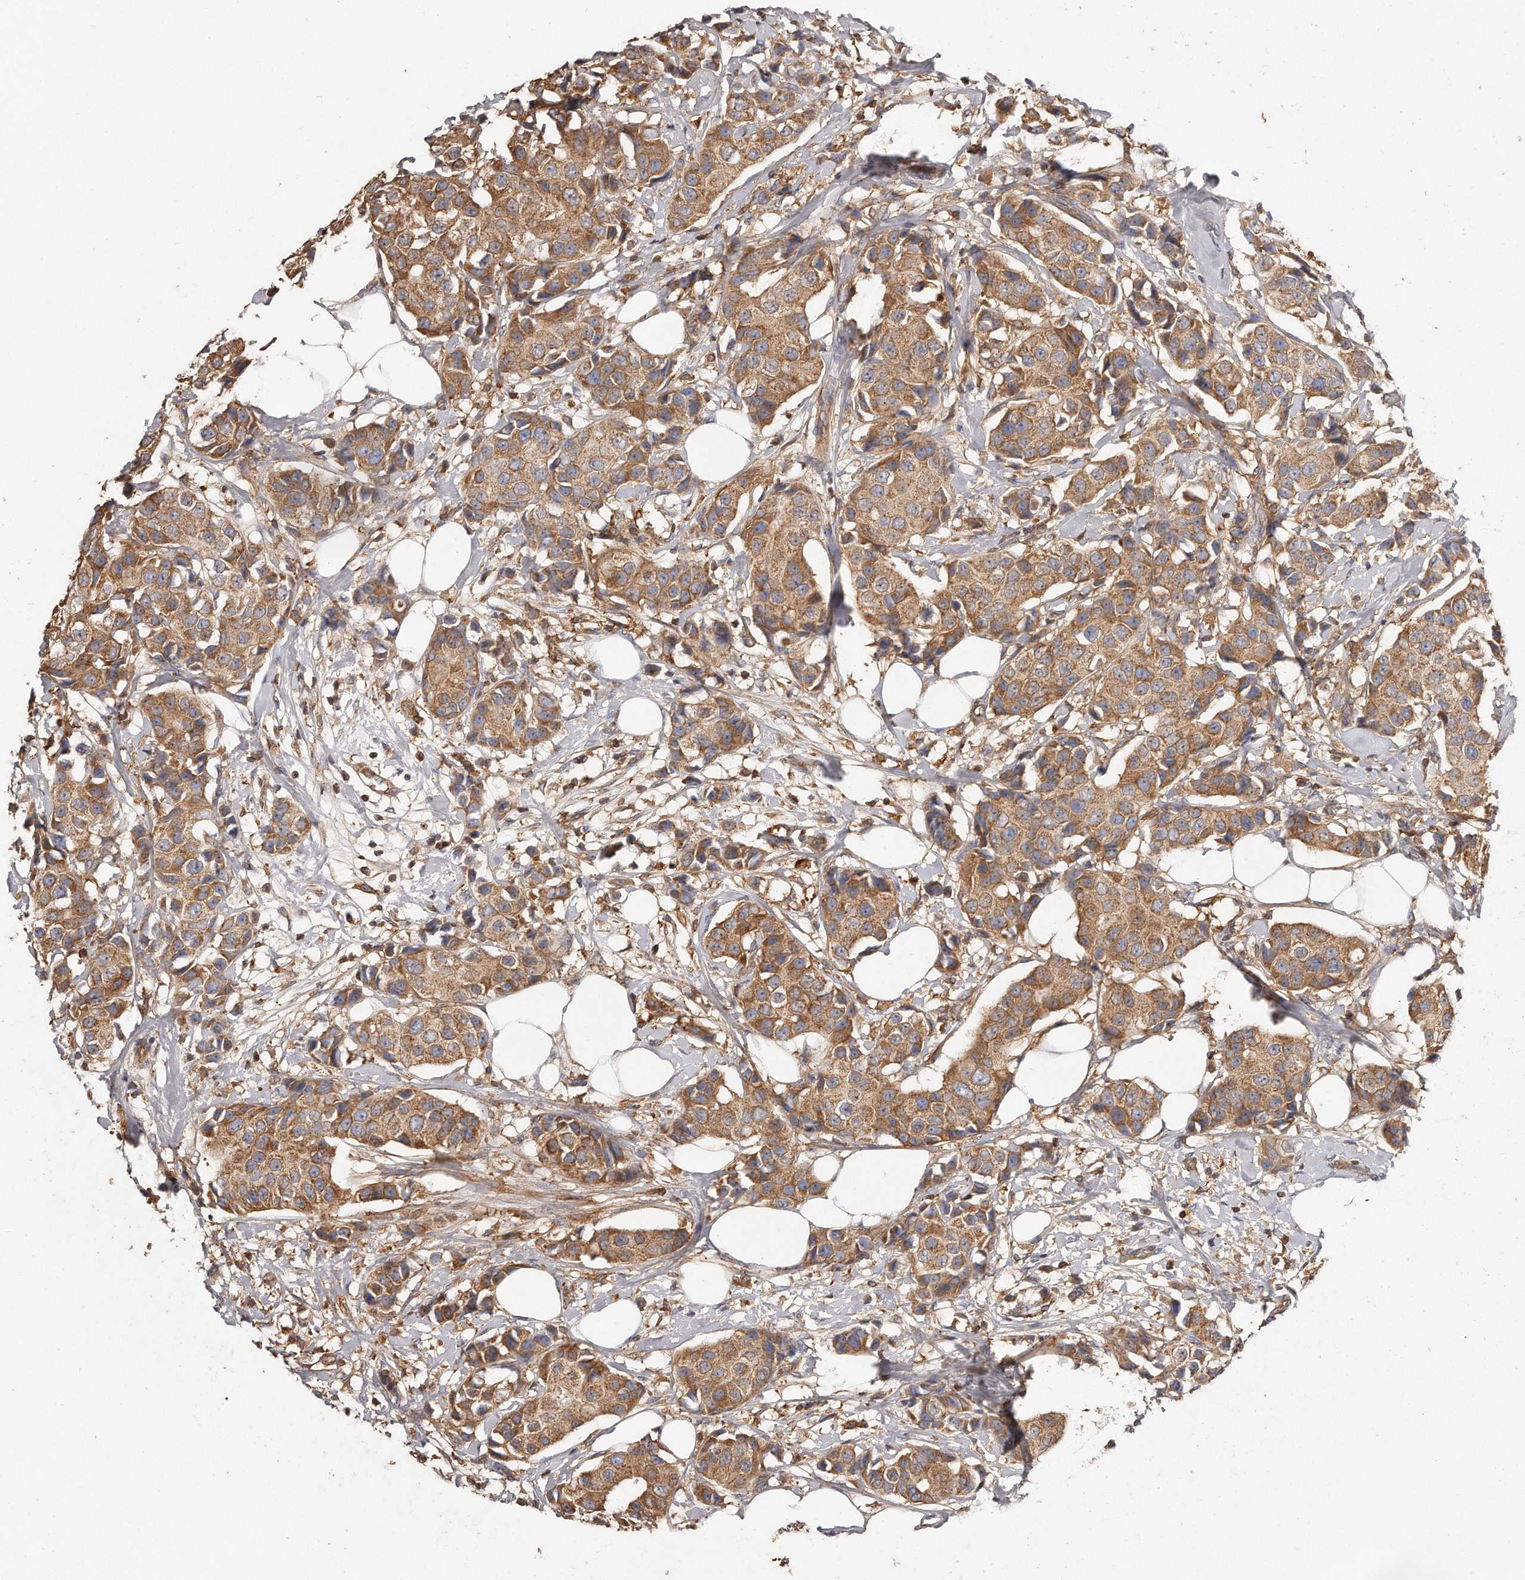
{"staining": {"intensity": "moderate", "quantity": ">75%", "location": "cytoplasmic/membranous"}, "tissue": "breast cancer", "cell_type": "Tumor cells", "image_type": "cancer", "snomed": [{"axis": "morphology", "description": "Normal tissue, NOS"}, {"axis": "morphology", "description": "Duct carcinoma"}, {"axis": "topography", "description": "Breast"}], "caption": "IHC (DAB) staining of breast invasive ductal carcinoma exhibits moderate cytoplasmic/membranous protein staining in about >75% of tumor cells. Using DAB (brown) and hematoxylin (blue) stains, captured at high magnification using brightfield microscopy.", "gene": "CAP1", "patient": {"sex": "female", "age": 39}}